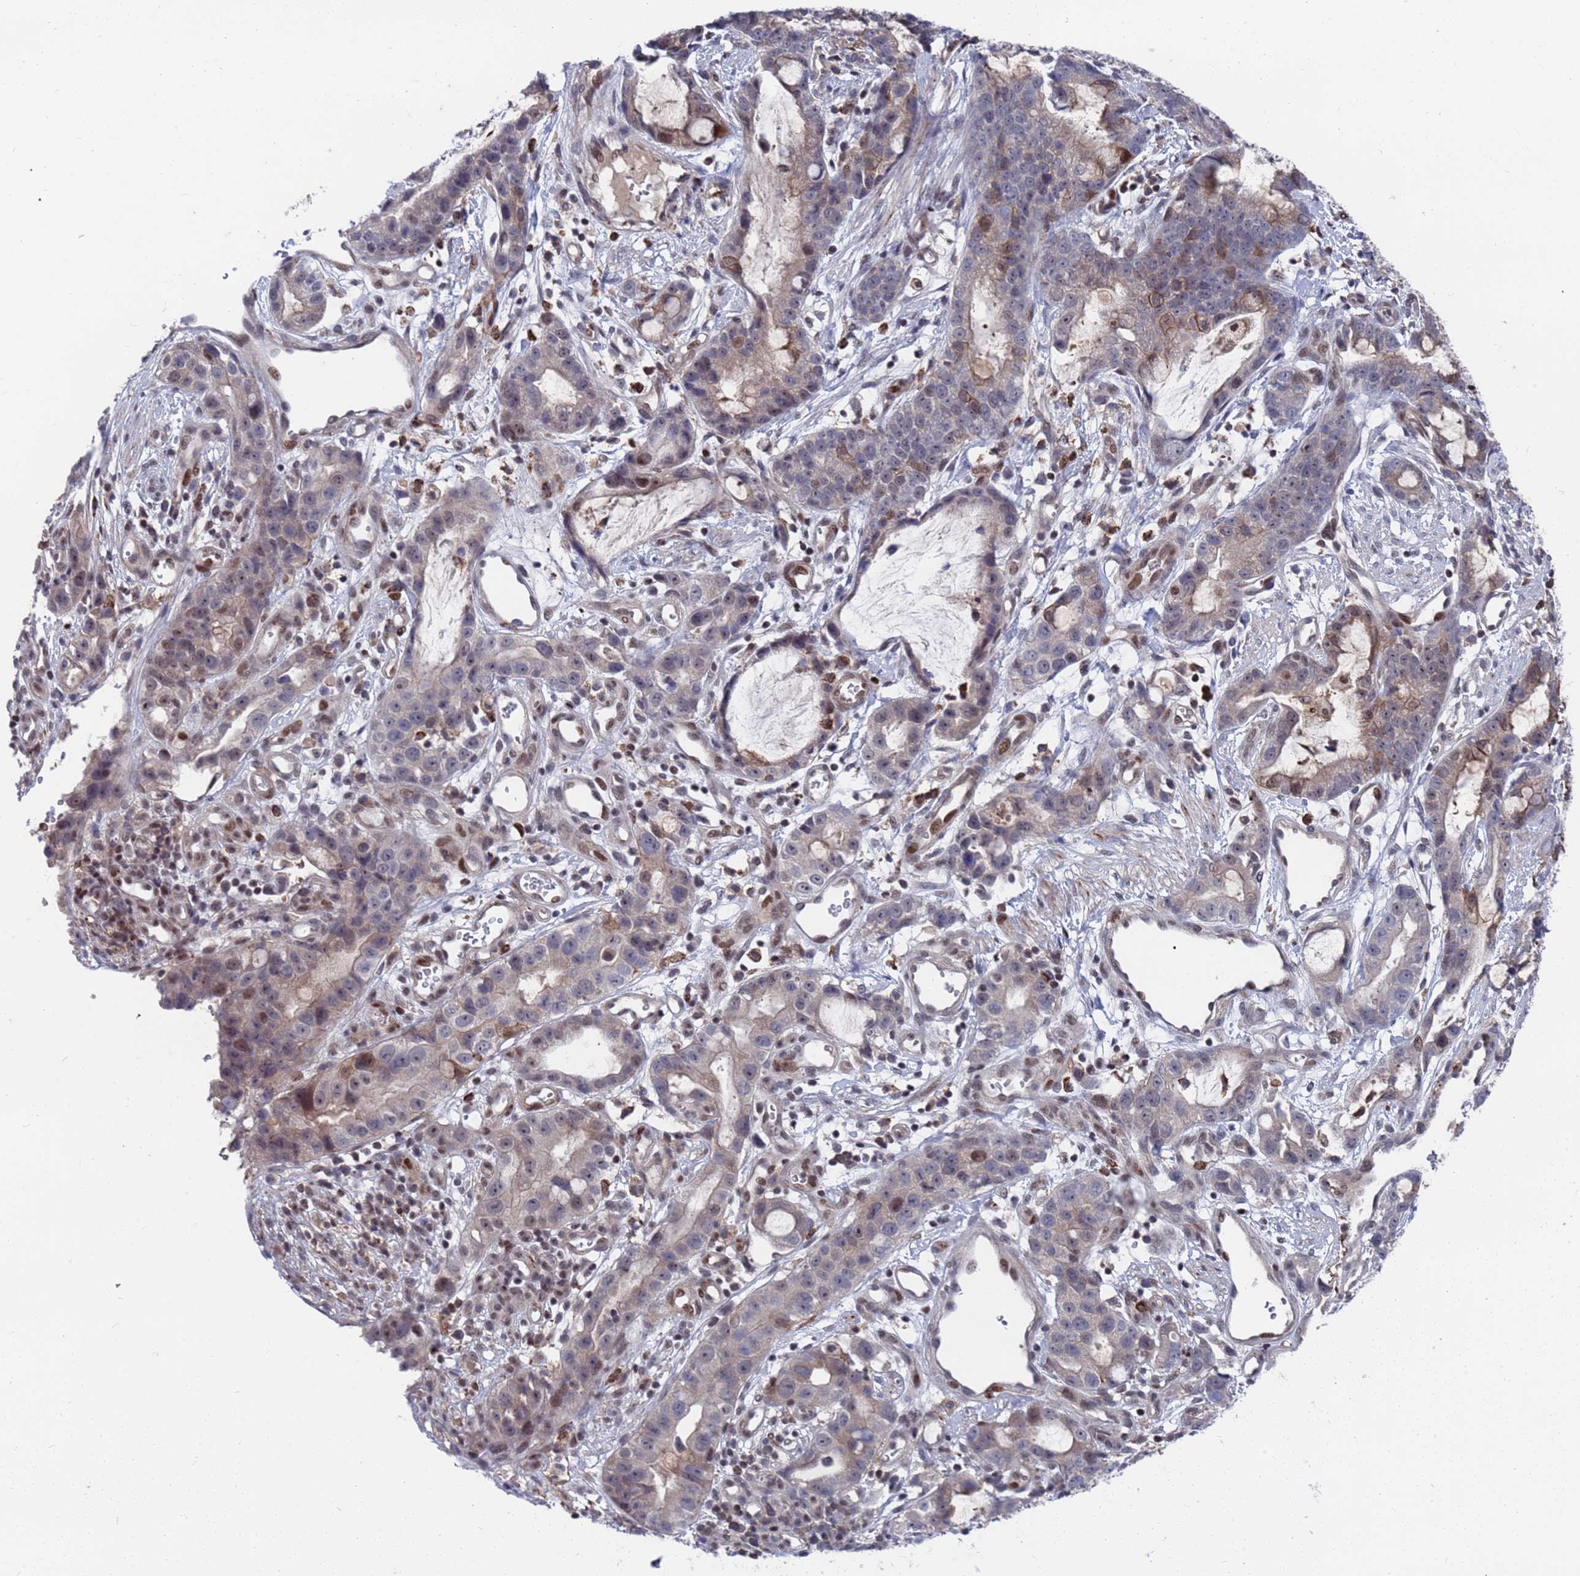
{"staining": {"intensity": "moderate", "quantity": "<25%", "location": "nuclear"}, "tissue": "stomach cancer", "cell_type": "Tumor cells", "image_type": "cancer", "snomed": [{"axis": "morphology", "description": "Adenocarcinoma, NOS"}, {"axis": "topography", "description": "Stomach"}], "caption": "Tumor cells show moderate nuclear positivity in about <25% of cells in stomach cancer.", "gene": "TMBIM6", "patient": {"sex": "male", "age": 55}}